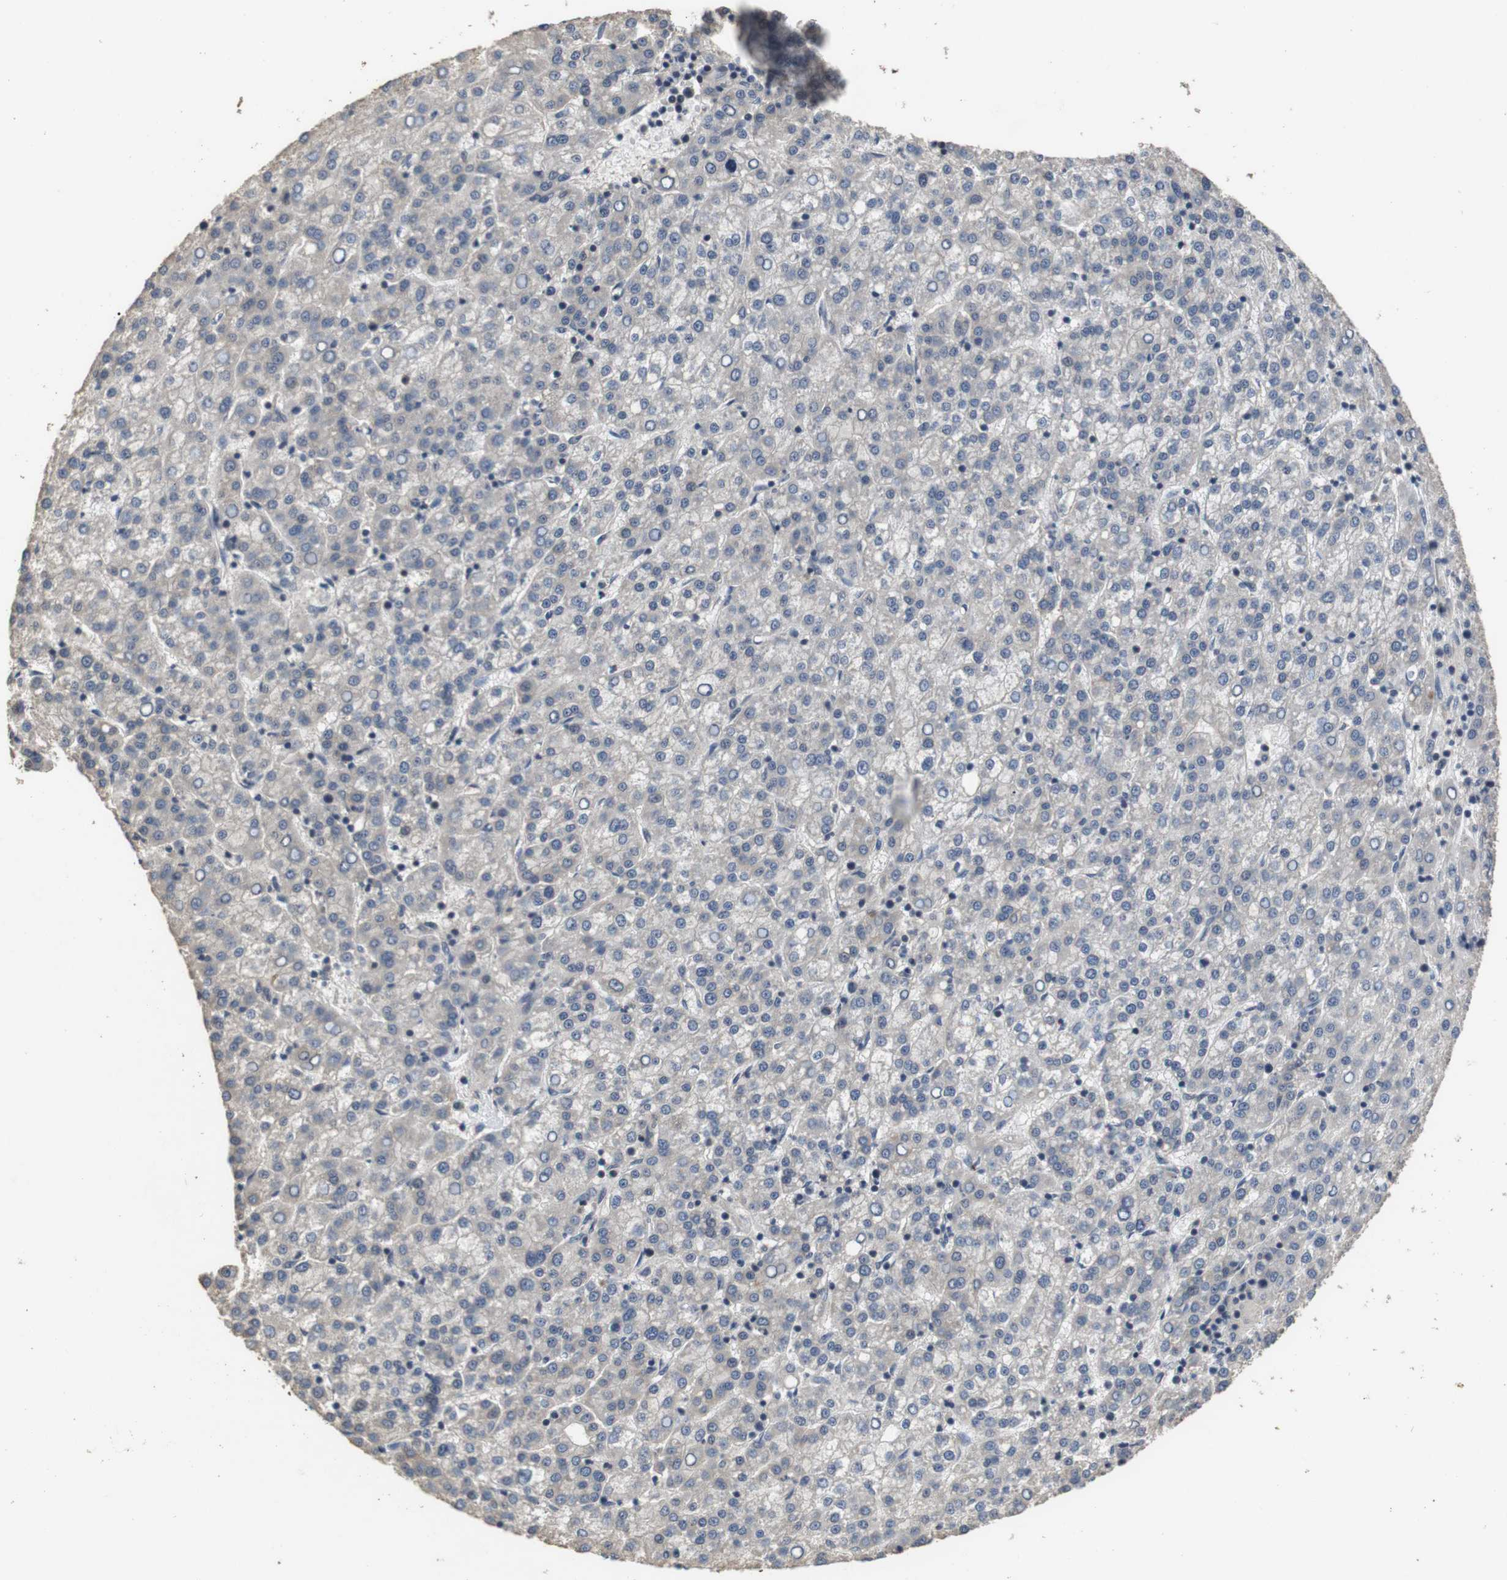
{"staining": {"intensity": "negative", "quantity": "none", "location": "none"}, "tissue": "liver cancer", "cell_type": "Tumor cells", "image_type": "cancer", "snomed": [{"axis": "morphology", "description": "Carcinoma, Hepatocellular, NOS"}, {"axis": "topography", "description": "Liver"}], "caption": "Histopathology image shows no protein positivity in tumor cells of hepatocellular carcinoma (liver) tissue.", "gene": "ADGRL3", "patient": {"sex": "female", "age": 58}}